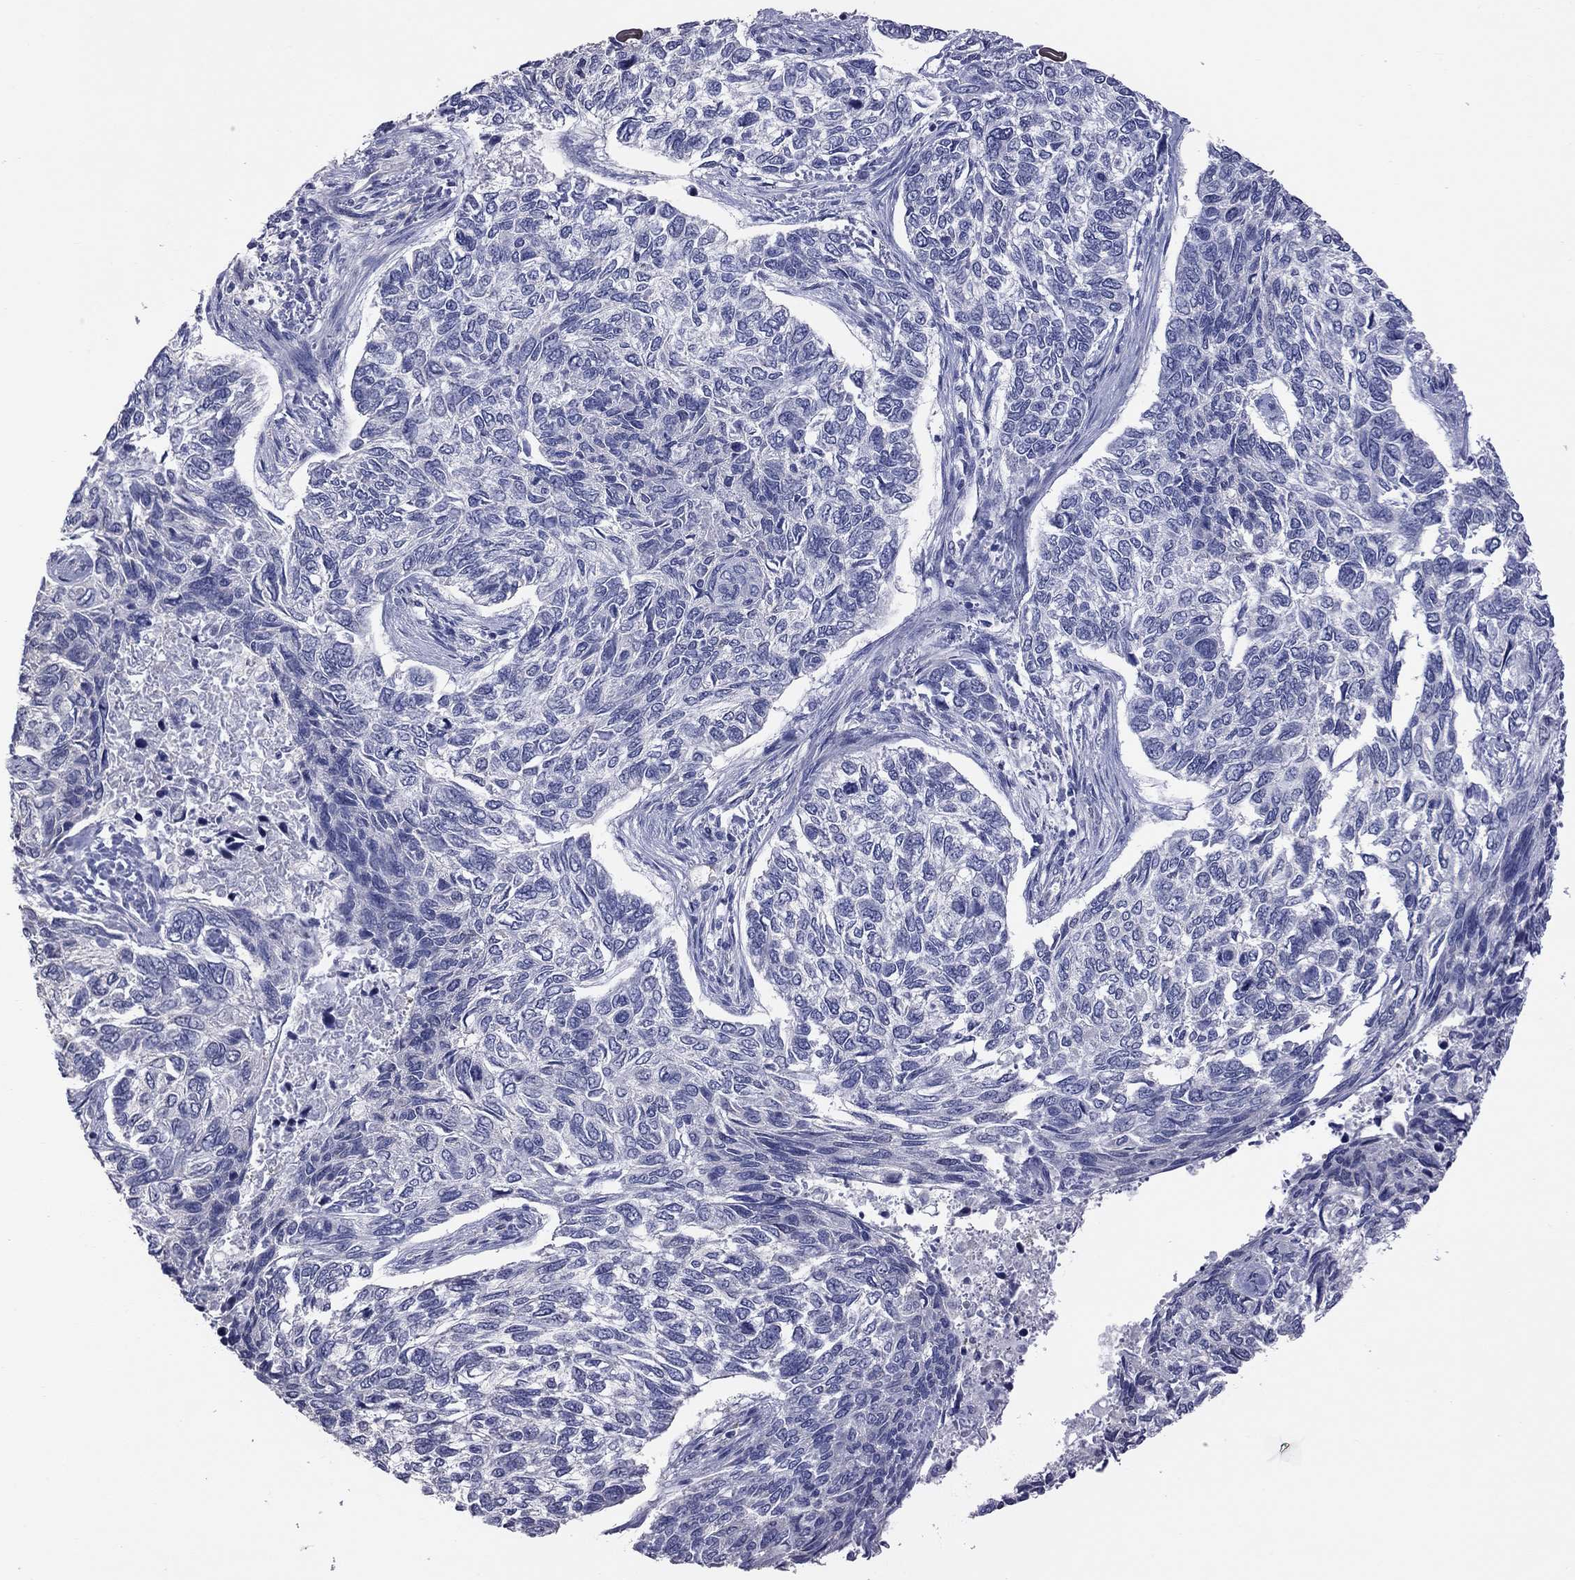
{"staining": {"intensity": "negative", "quantity": "none", "location": "none"}, "tissue": "skin cancer", "cell_type": "Tumor cells", "image_type": "cancer", "snomed": [{"axis": "morphology", "description": "Basal cell carcinoma"}, {"axis": "topography", "description": "Skin"}], "caption": "High power microscopy photomicrograph of an immunohistochemistry (IHC) image of basal cell carcinoma (skin), revealing no significant expression in tumor cells.", "gene": "HYLS1", "patient": {"sex": "female", "age": 65}}